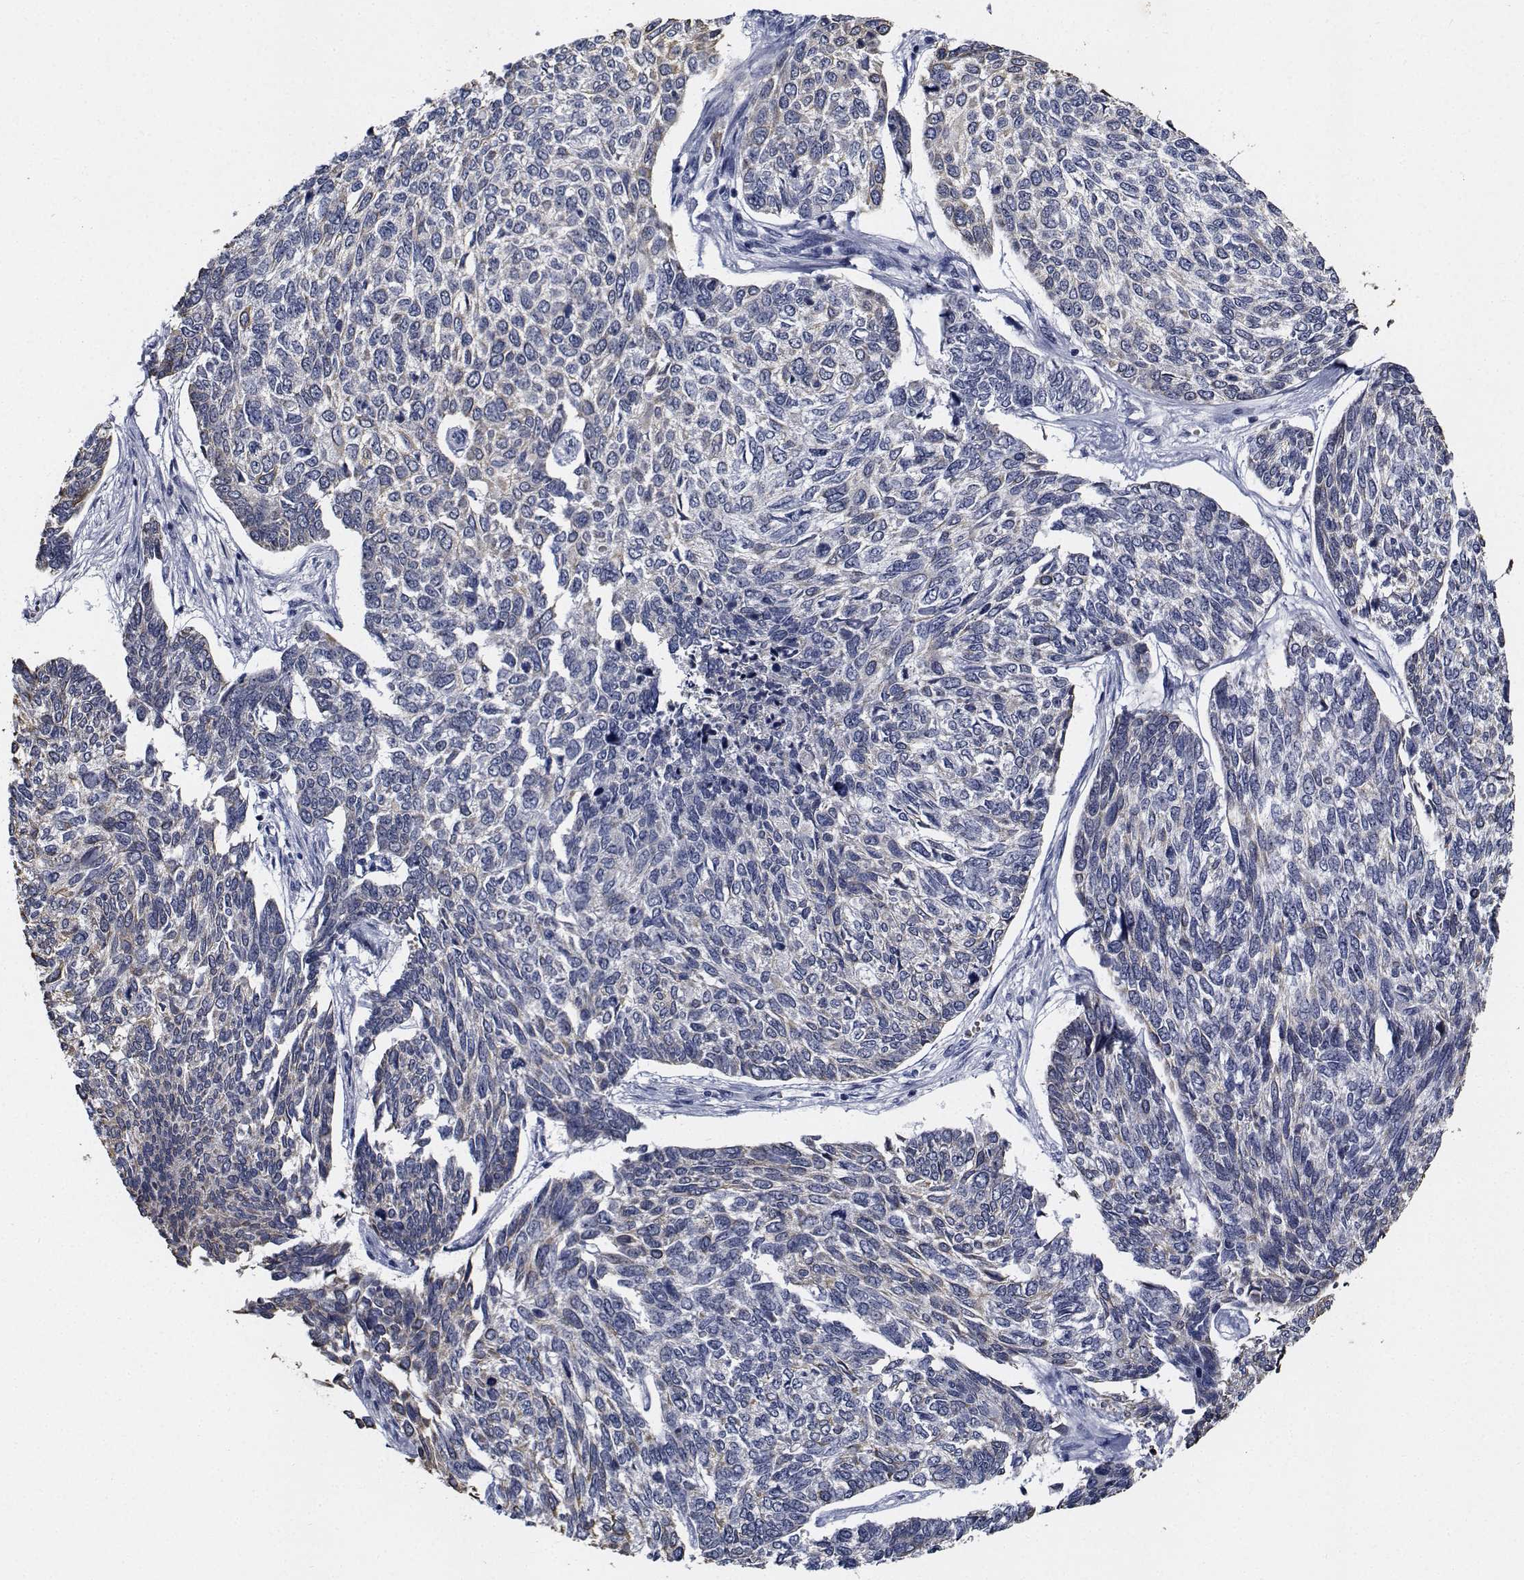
{"staining": {"intensity": "negative", "quantity": "none", "location": "none"}, "tissue": "skin cancer", "cell_type": "Tumor cells", "image_type": "cancer", "snomed": [{"axis": "morphology", "description": "Basal cell carcinoma"}, {"axis": "topography", "description": "Skin"}], "caption": "Tumor cells are negative for protein expression in human skin cancer (basal cell carcinoma).", "gene": "NVL", "patient": {"sex": "female", "age": 65}}